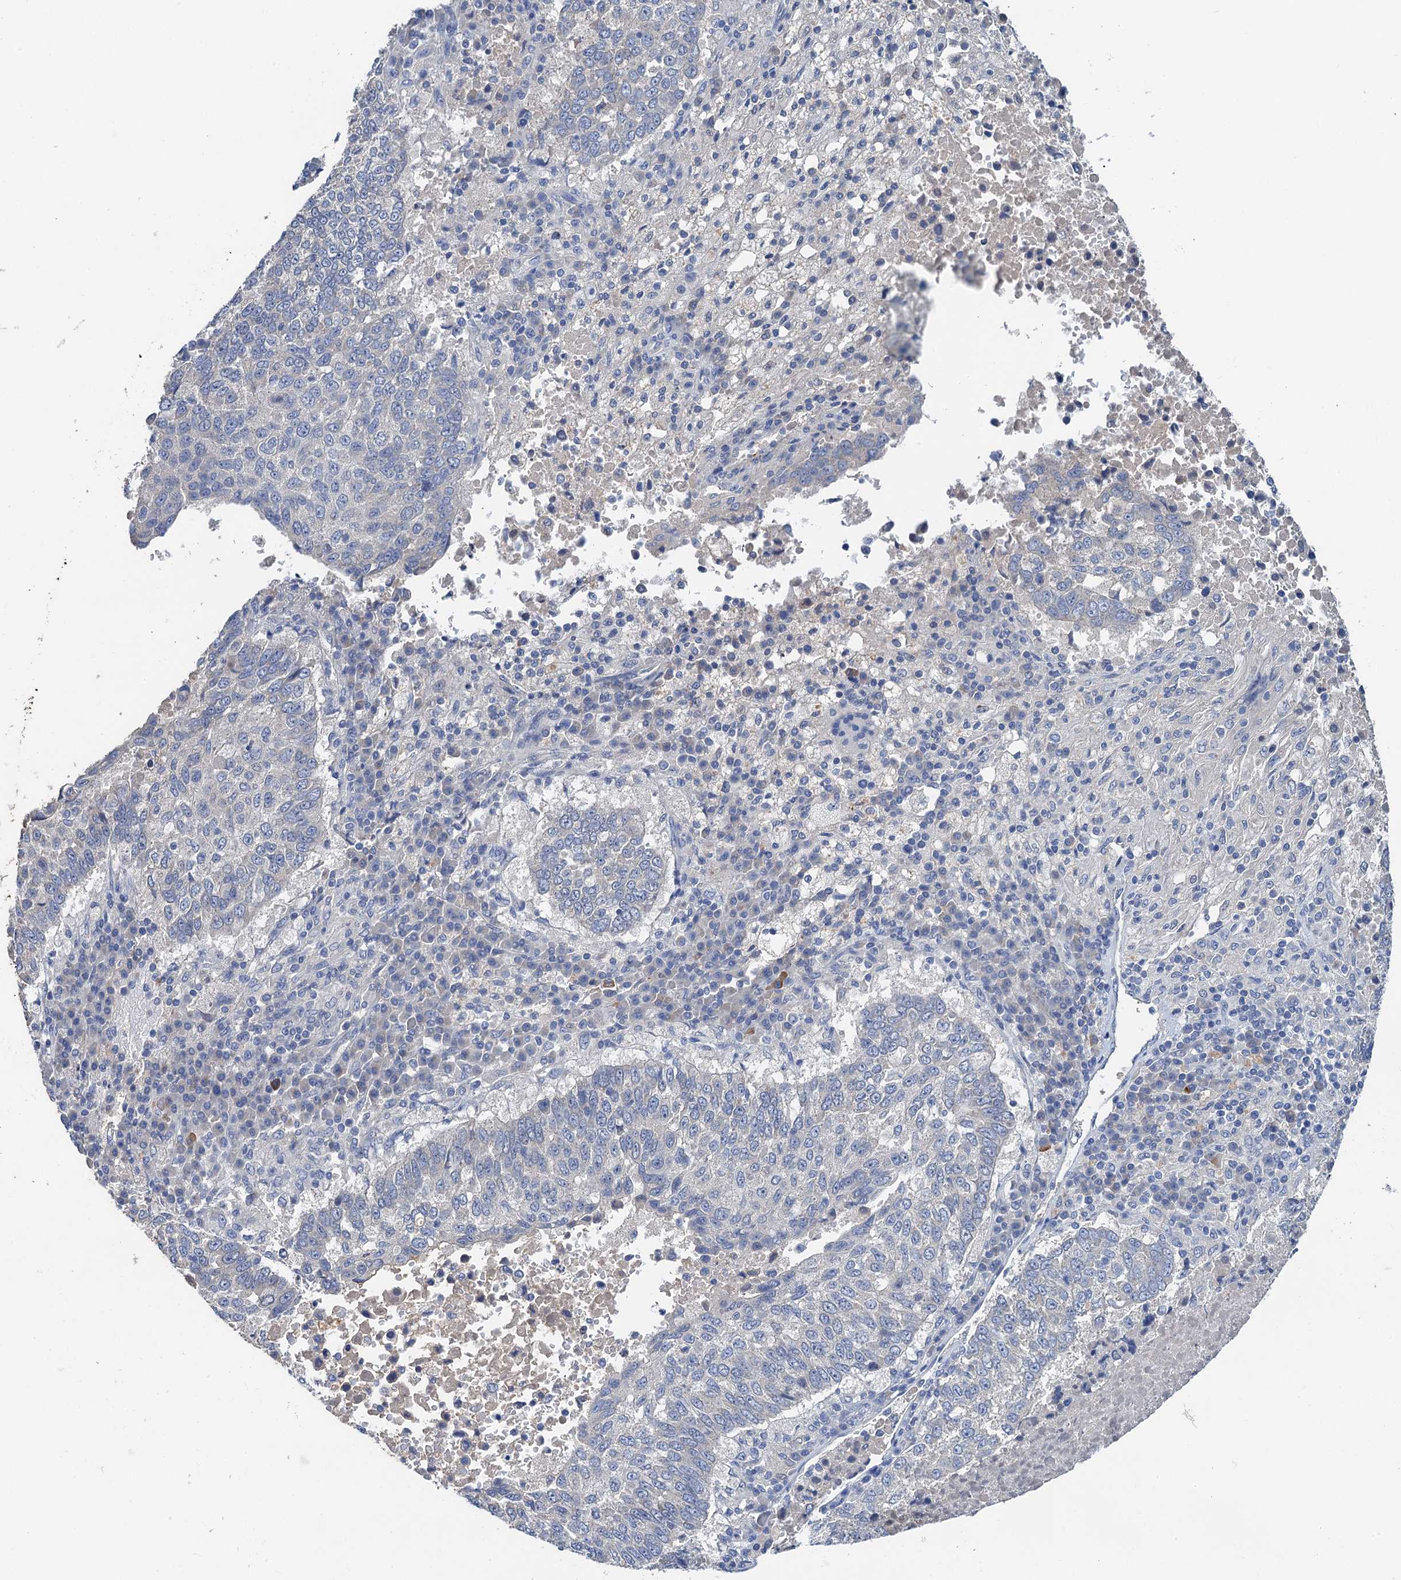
{"staining": {"intensity": "negative", "quantity": "none", "location": "none"}, "tissue": "lung cancer", "cell_type": "Tumor cells", "image_type": "cancer", "snomed": [{"axis": "morphology", "description": "Squamous cell carcinoma, NOS"}, {"axis": "topography", "description": "Lung"}], "caption": "Immunohistochemistry (IHC) of human lung cancer shows no expression in tumor cells.", "gene": "TMEM39B", "patient": {"sex": "male", "age": 73}}